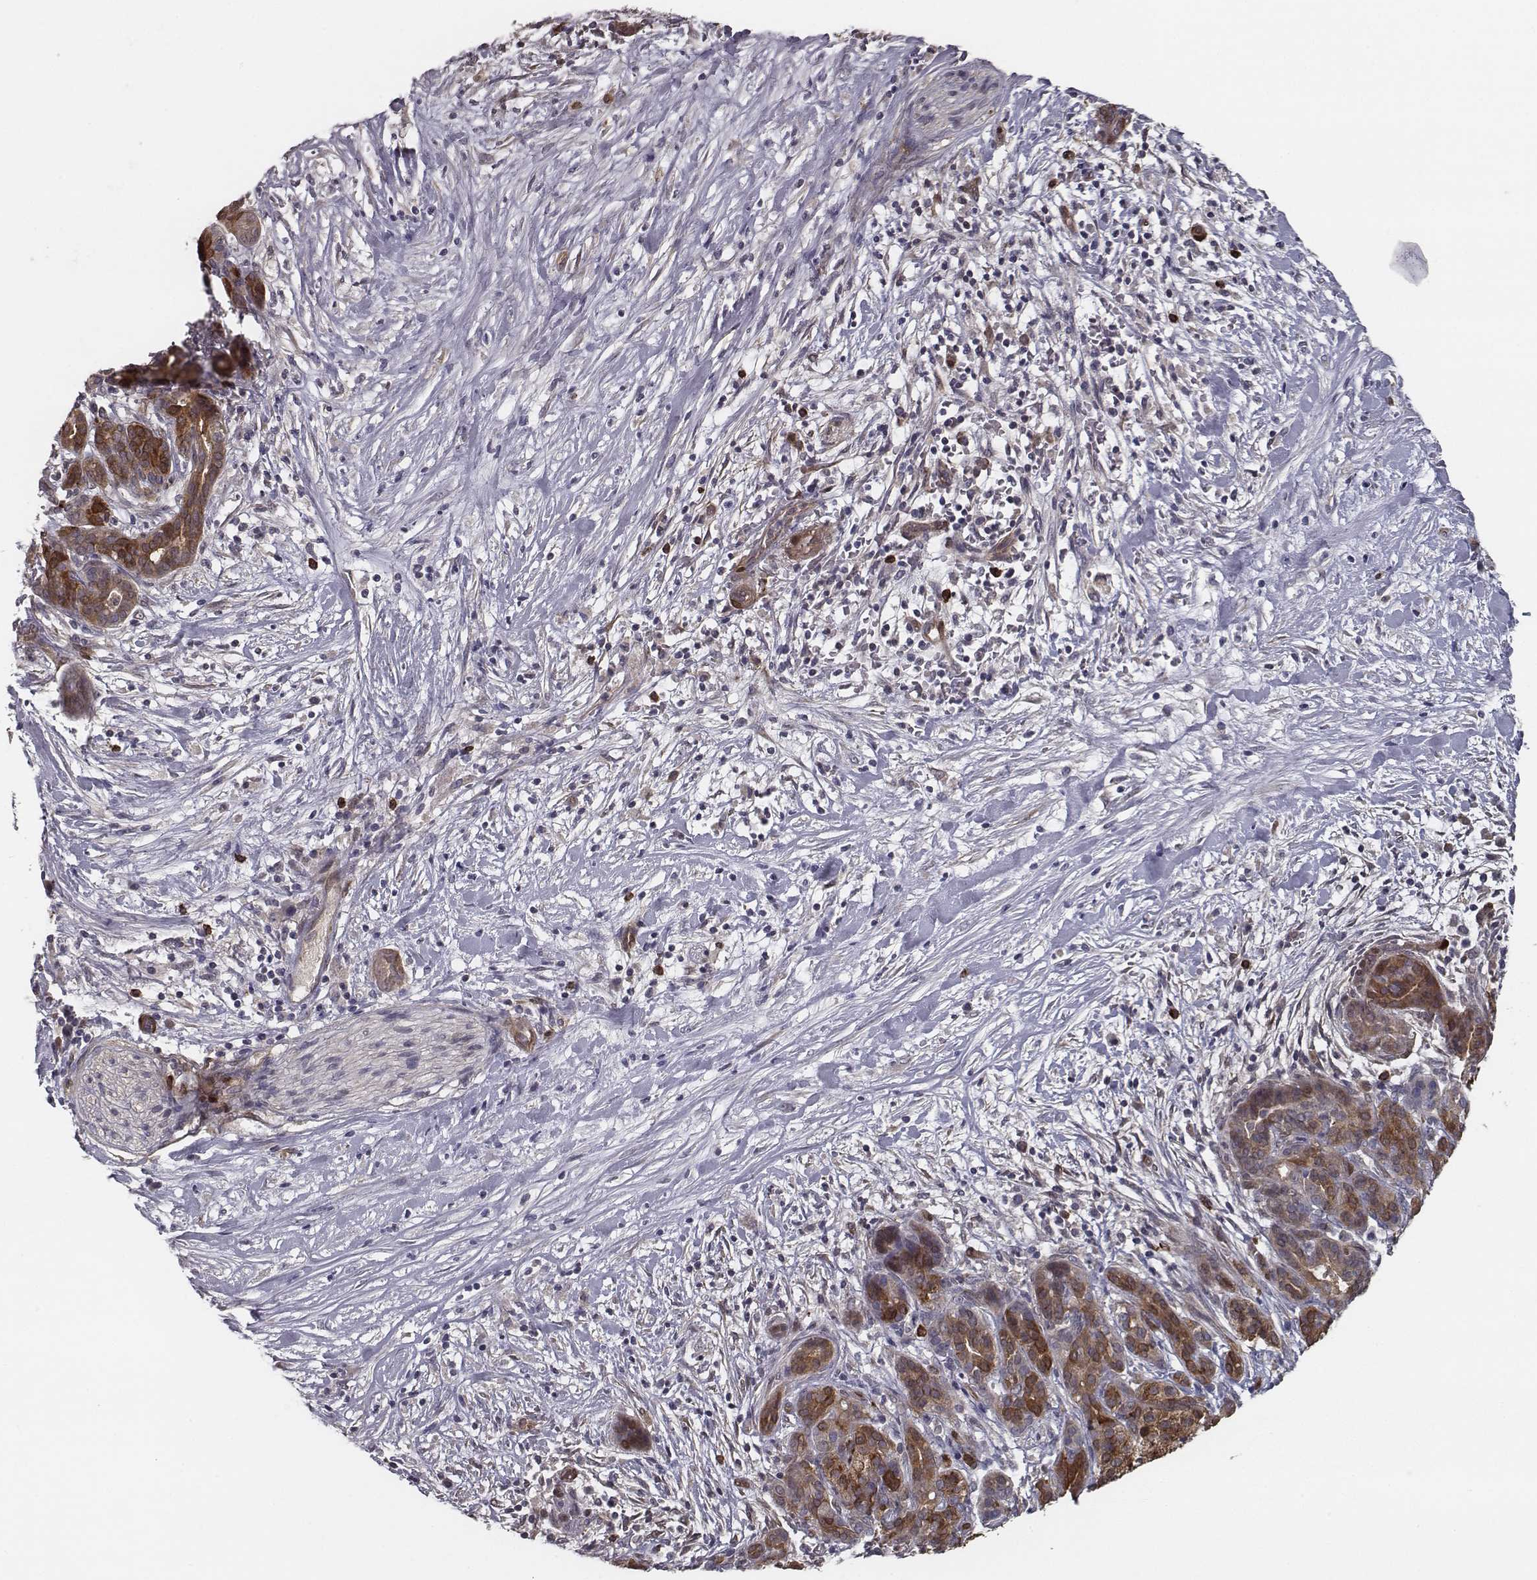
{"staining": {"intensity": "strong", "quantity": ">75%", "location": "cytoplasmic/membranous"}, "tissue": "pancreatic cancer", "cell_type": "Tumor cells", "image_type": "cancer", "snomed": [{"axis": "morphology", "description": "Adenocarcinoma, NOS"}, {"axis": "topography", "description": "Pancreas"}], "caption": "Immunohistochemical staining of human pancreatic cancer (adenocarcinoma) shows strong cytoplasmic/membranous protein staining in about >75% of tumor cells.", "gene": "ISYNA1", "patient": {"sex": "male", "age": 44}}